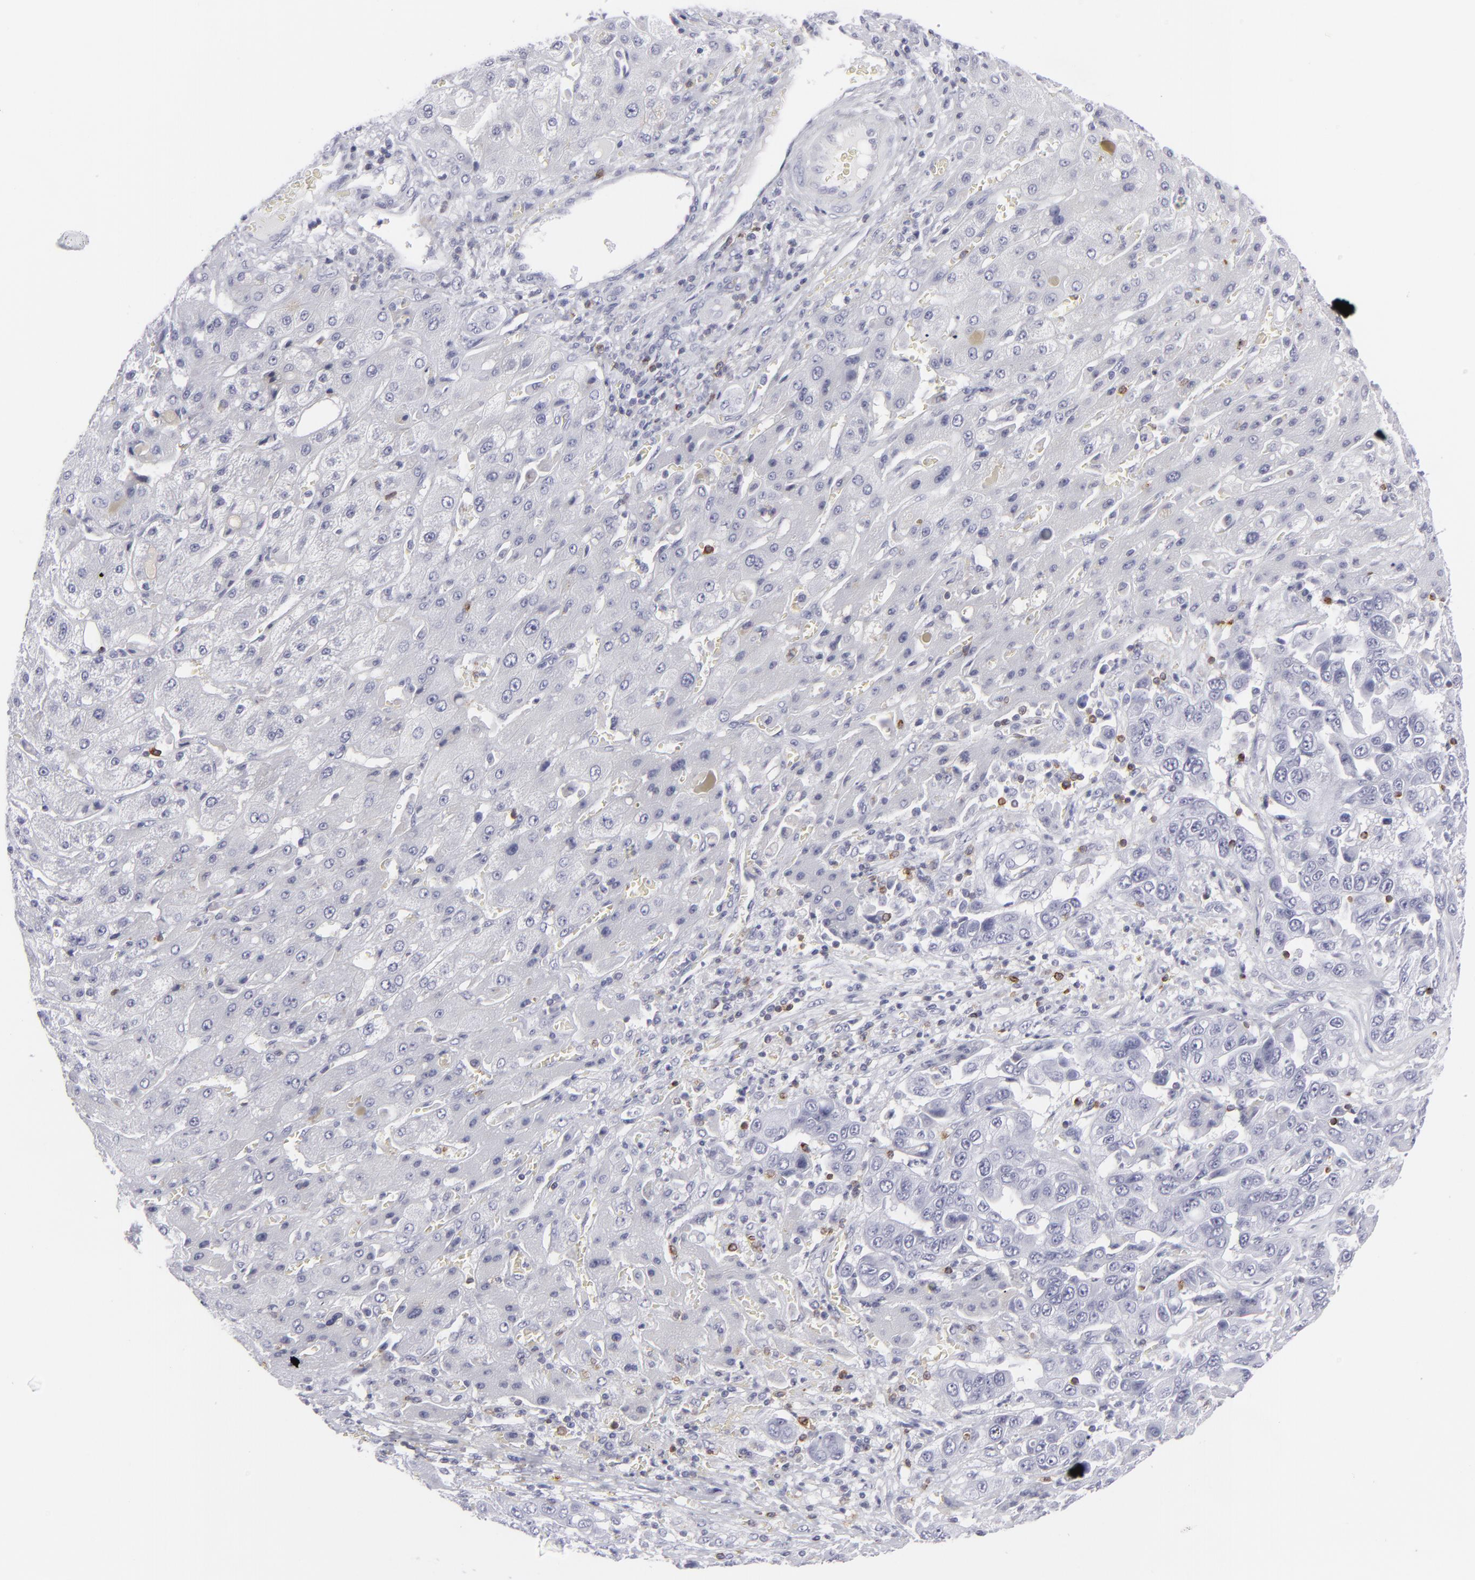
{"staining": {"intensity": "negative", "quantity": "none", "location": "none"}, "tissue": "liver cancer", "cell_type": "Tumor cells", "image_type": "cancer", "snomed": [{"axis": "morphology", "description": "Cholangiocarcinoma"}, {"axis": "topography", "description": "Liver"}], "caption": "Liver cancer (cholangiocarcinoma) was stained to show a protein in brown. There is no significant positivity in tumor cells.", "gene": "CD7", "patient": {"sex": "female", "age": 52}}